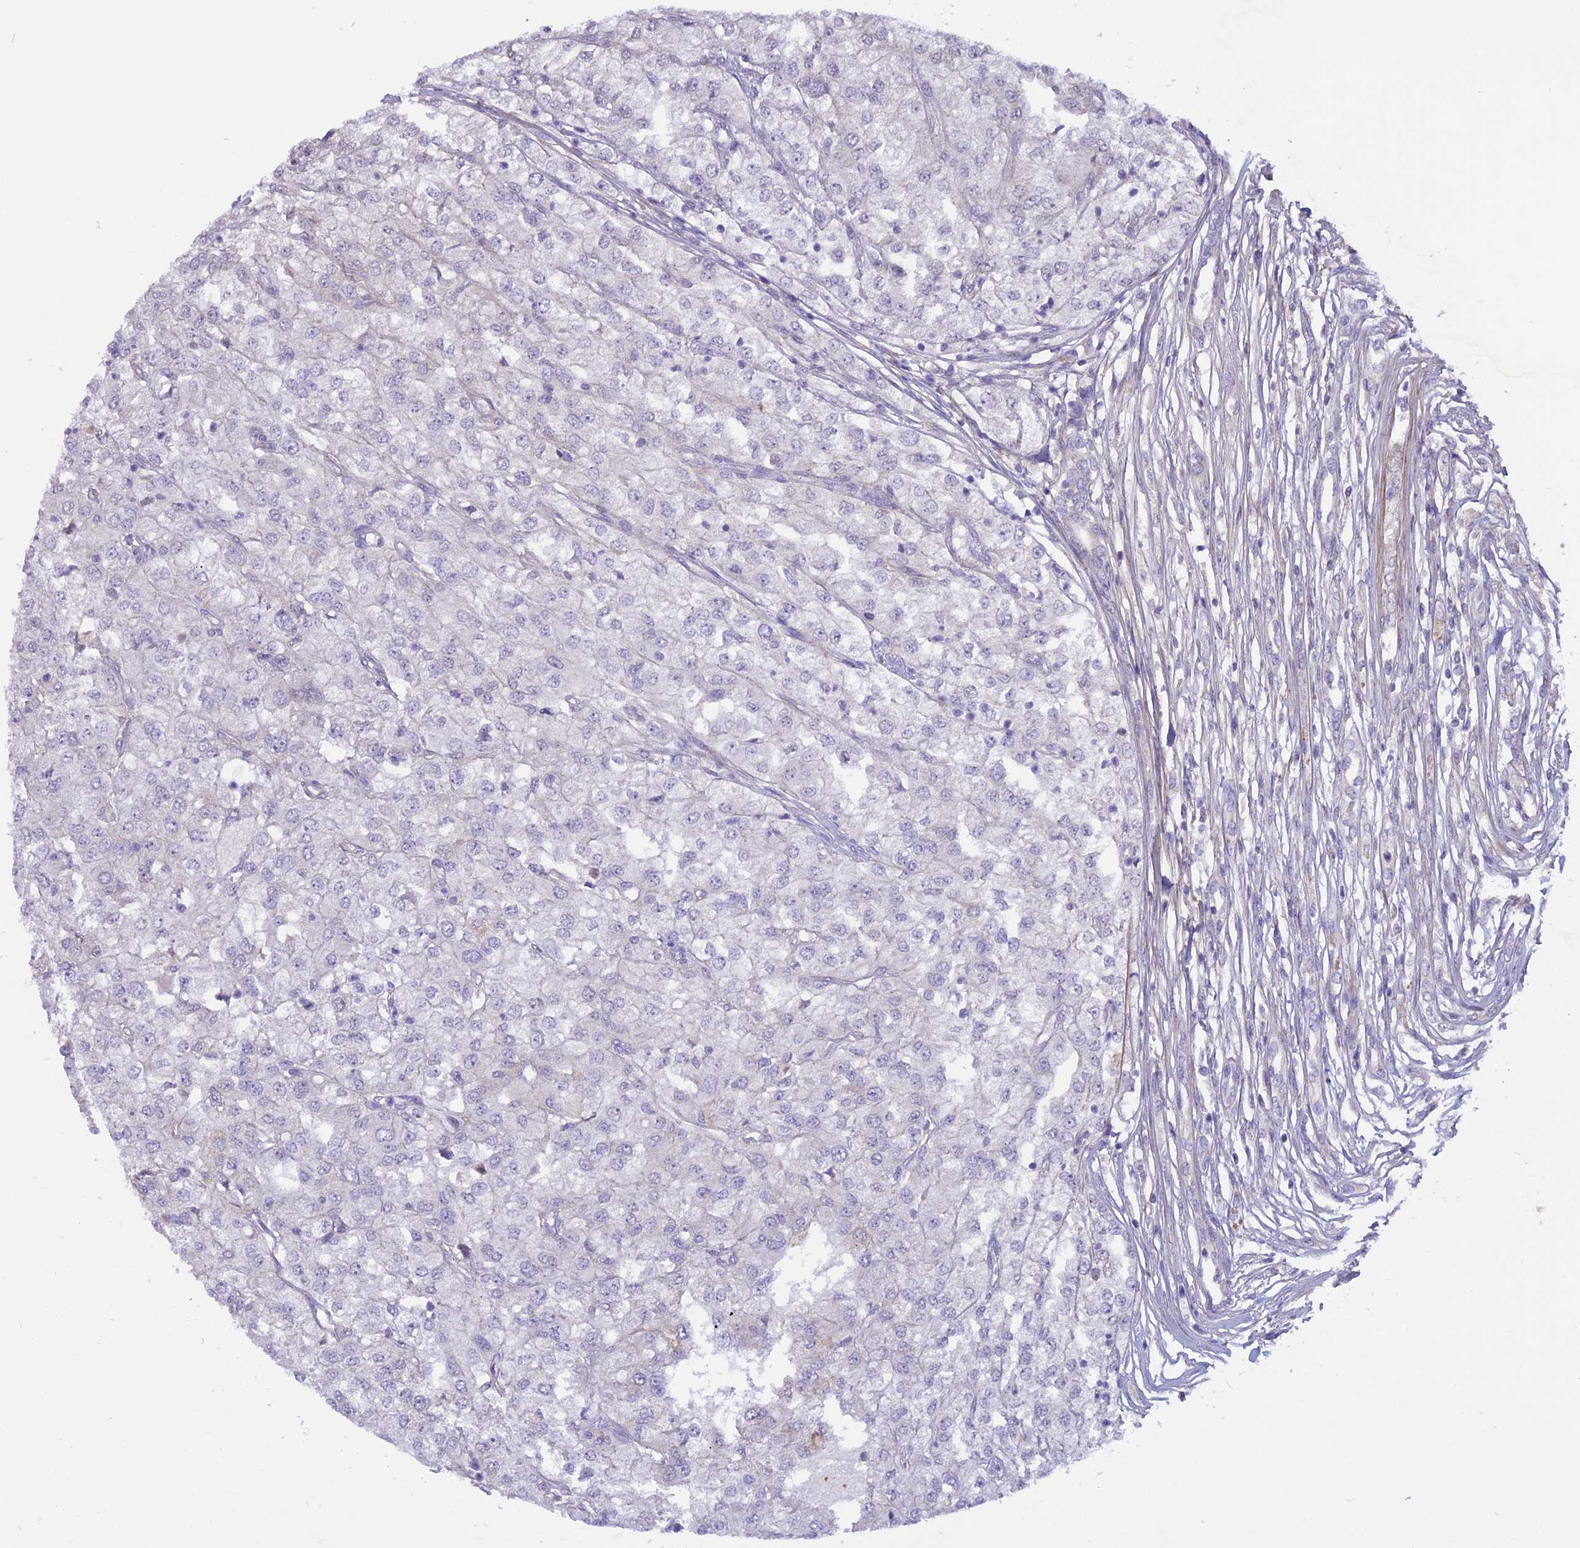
{"staining": {"intensity": "negative", "quantity": "none", "location": "none"}, "tissue": "renal cancer", "cell_type": "Tumor cells", "image_type": "cancer", "snomed": [{"axis": "morphology", "description": "Adenocarcinoma, NOS"}, {"axis": "topography", "description": "Kidney"}], "caption": "Immunohistochemical staining of adenocarcinoma (renal) demonstrates no significant expression in tumor cells.", "gene": "SPHKAP", "patient": {"sex": "female", "age": 54}}